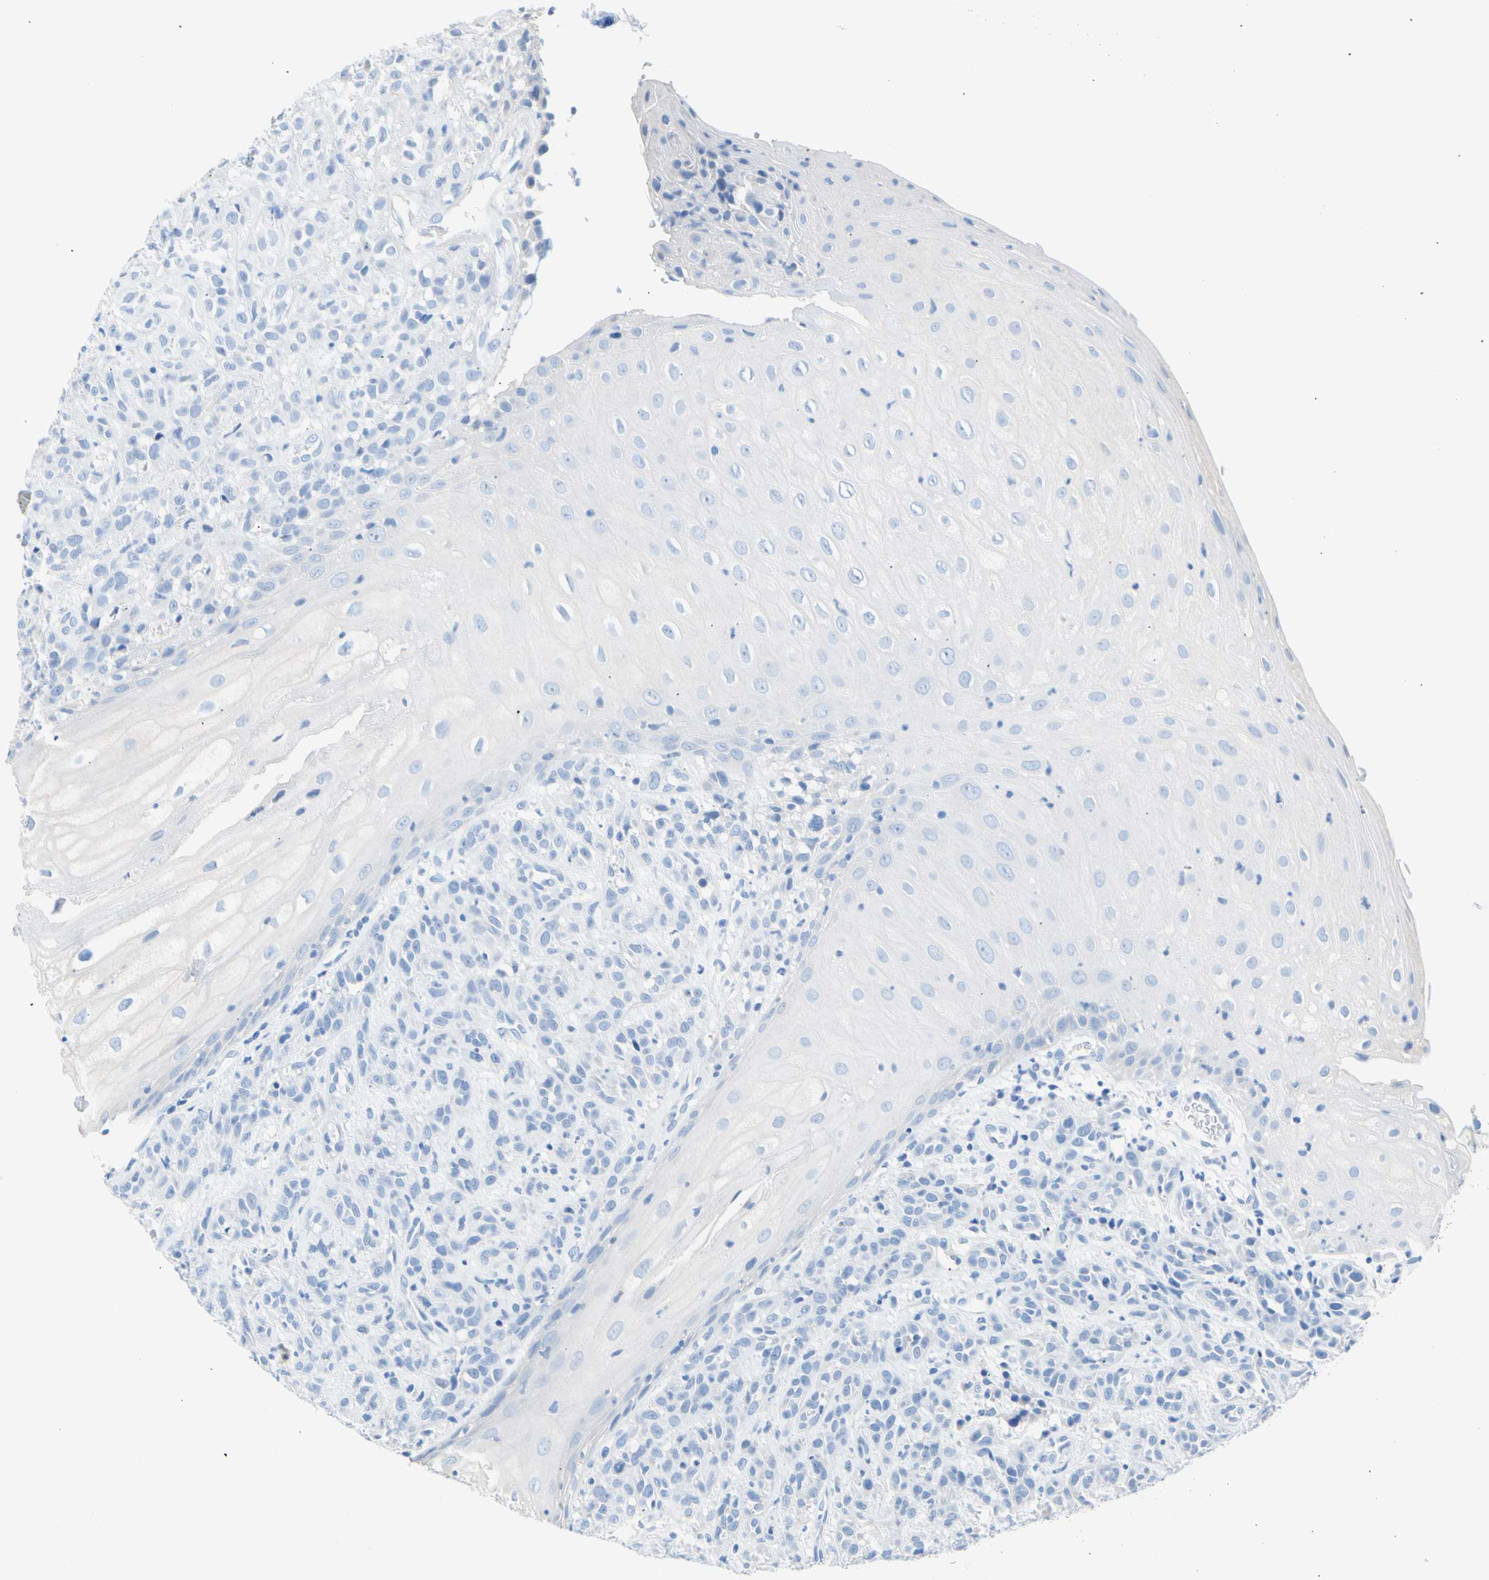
{"staining": {"intensity": "negative", "quantity": "none", "location": "none"}, "tissue": "head and neck cancer", "cell_type": "Tumor cells", "image_type": "cancer", "snomed": [{"axis": "morphology", "description": "Normal tissue, NOS"}, {"axis": "morphology", "description": "Squamous cell carcinoma, NOS"}, {"axis": "topography", "description": "Cartilage tissue"}, {"axis": "topography", "description": "Head-Neck"}], "caption": "Head and neck cancer was stained to show a protein in brown. There is no significant positivity in tumor cells. (DAB (3,3'-diaminobenzidine) IHC visualized using brightfield microscopy, high magnification).", "gene": "CEL", "patient": {"sex": "male", "age": 62}}